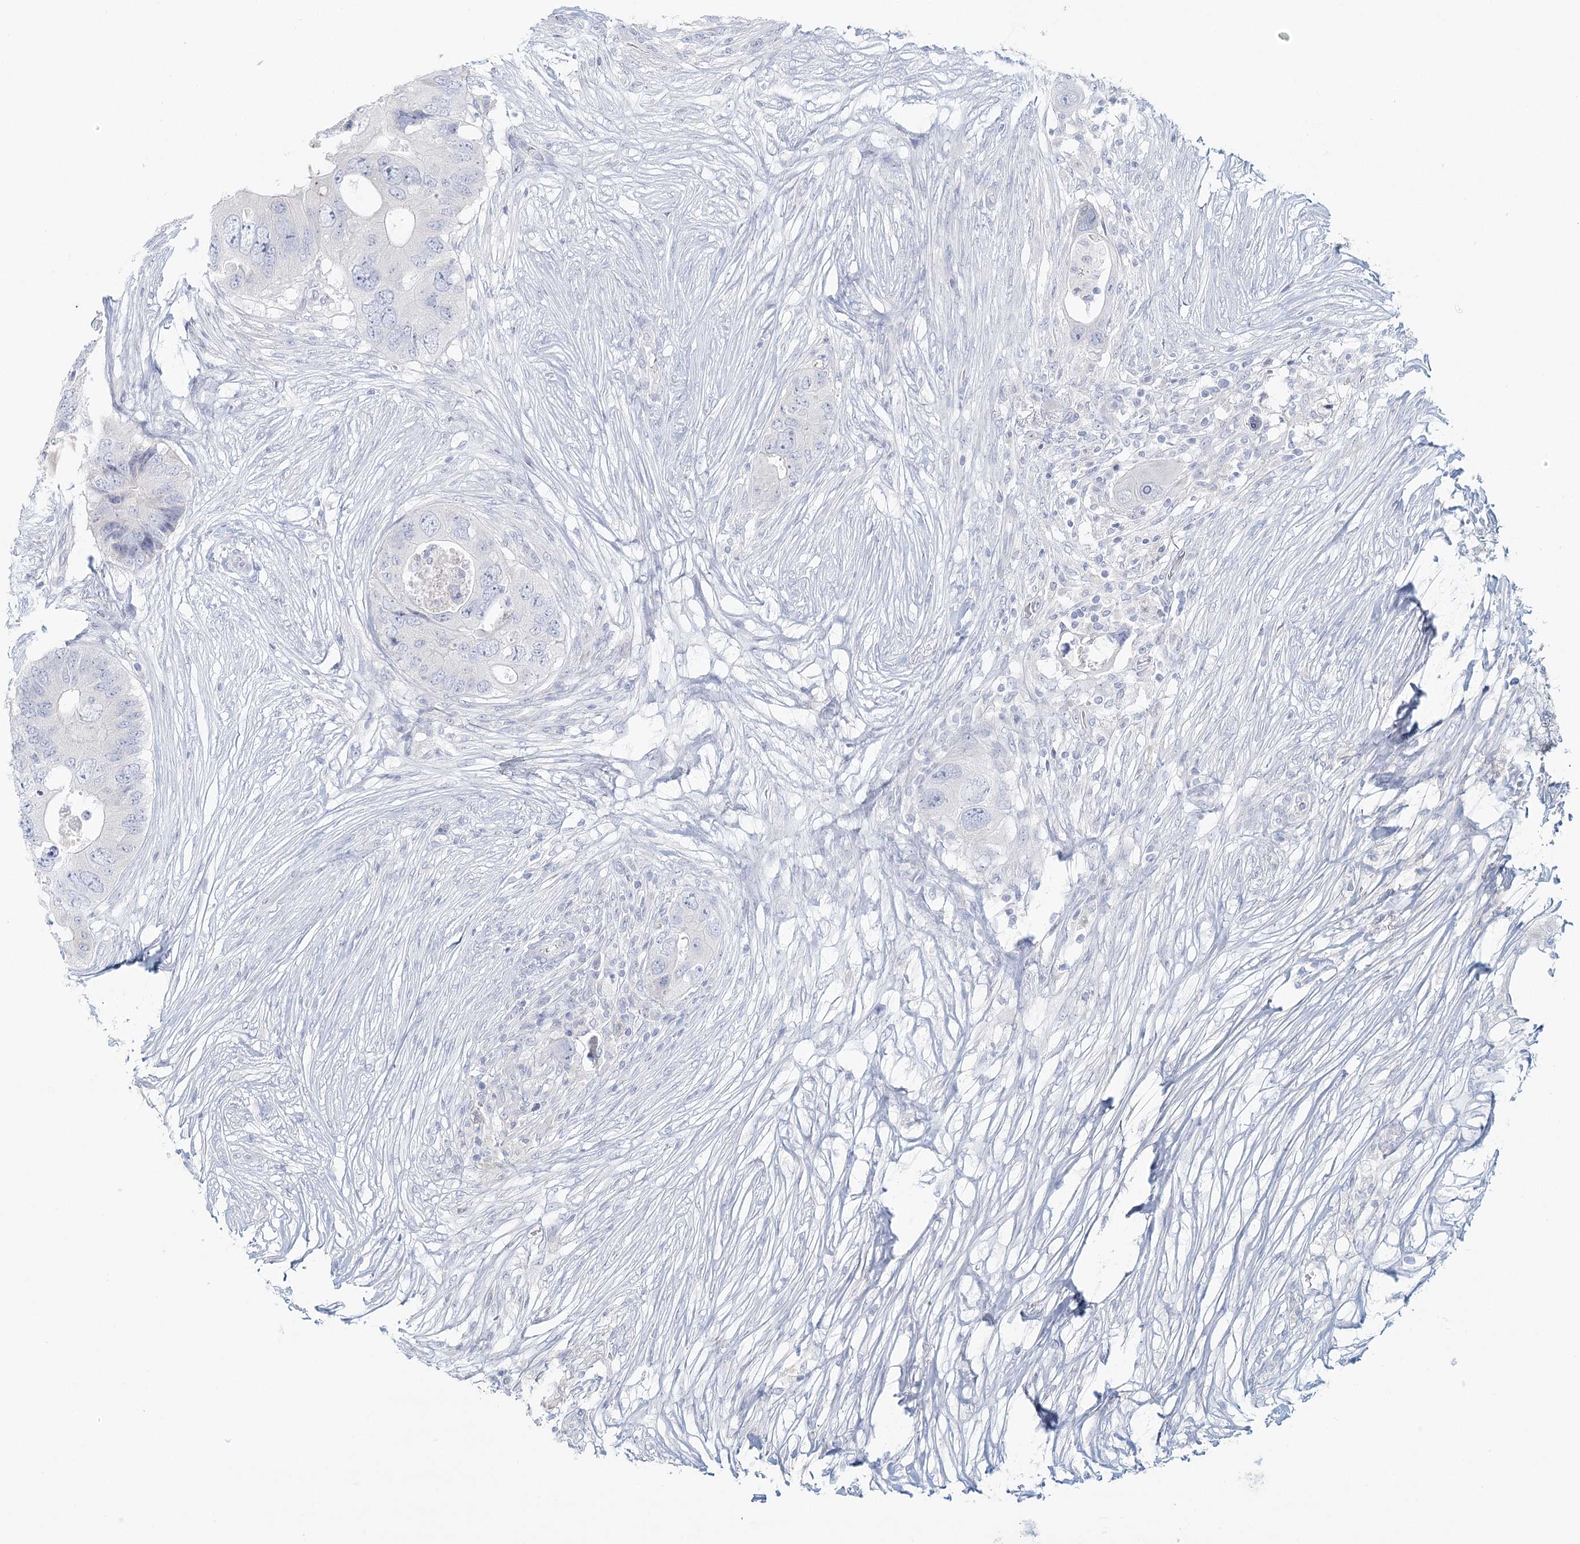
{"staining": {"intensity": "negative", "quantity": "none", "location": "none"}, "tissue": "colorectal cancer", "cell_type": "Tumor cells", "image_type": "cancer", "snomed": [{"axis": "morphology", "description": "Adenocarcinoma, NOS"}, {"axis": "topography", "description": "Colon"}], "caption": "Image shows no significant protein positivity in tumor cells of colorectal adenocarcinoma.", "gene": "DMGDH", "patient": {"sex": "male", "age": 71}}